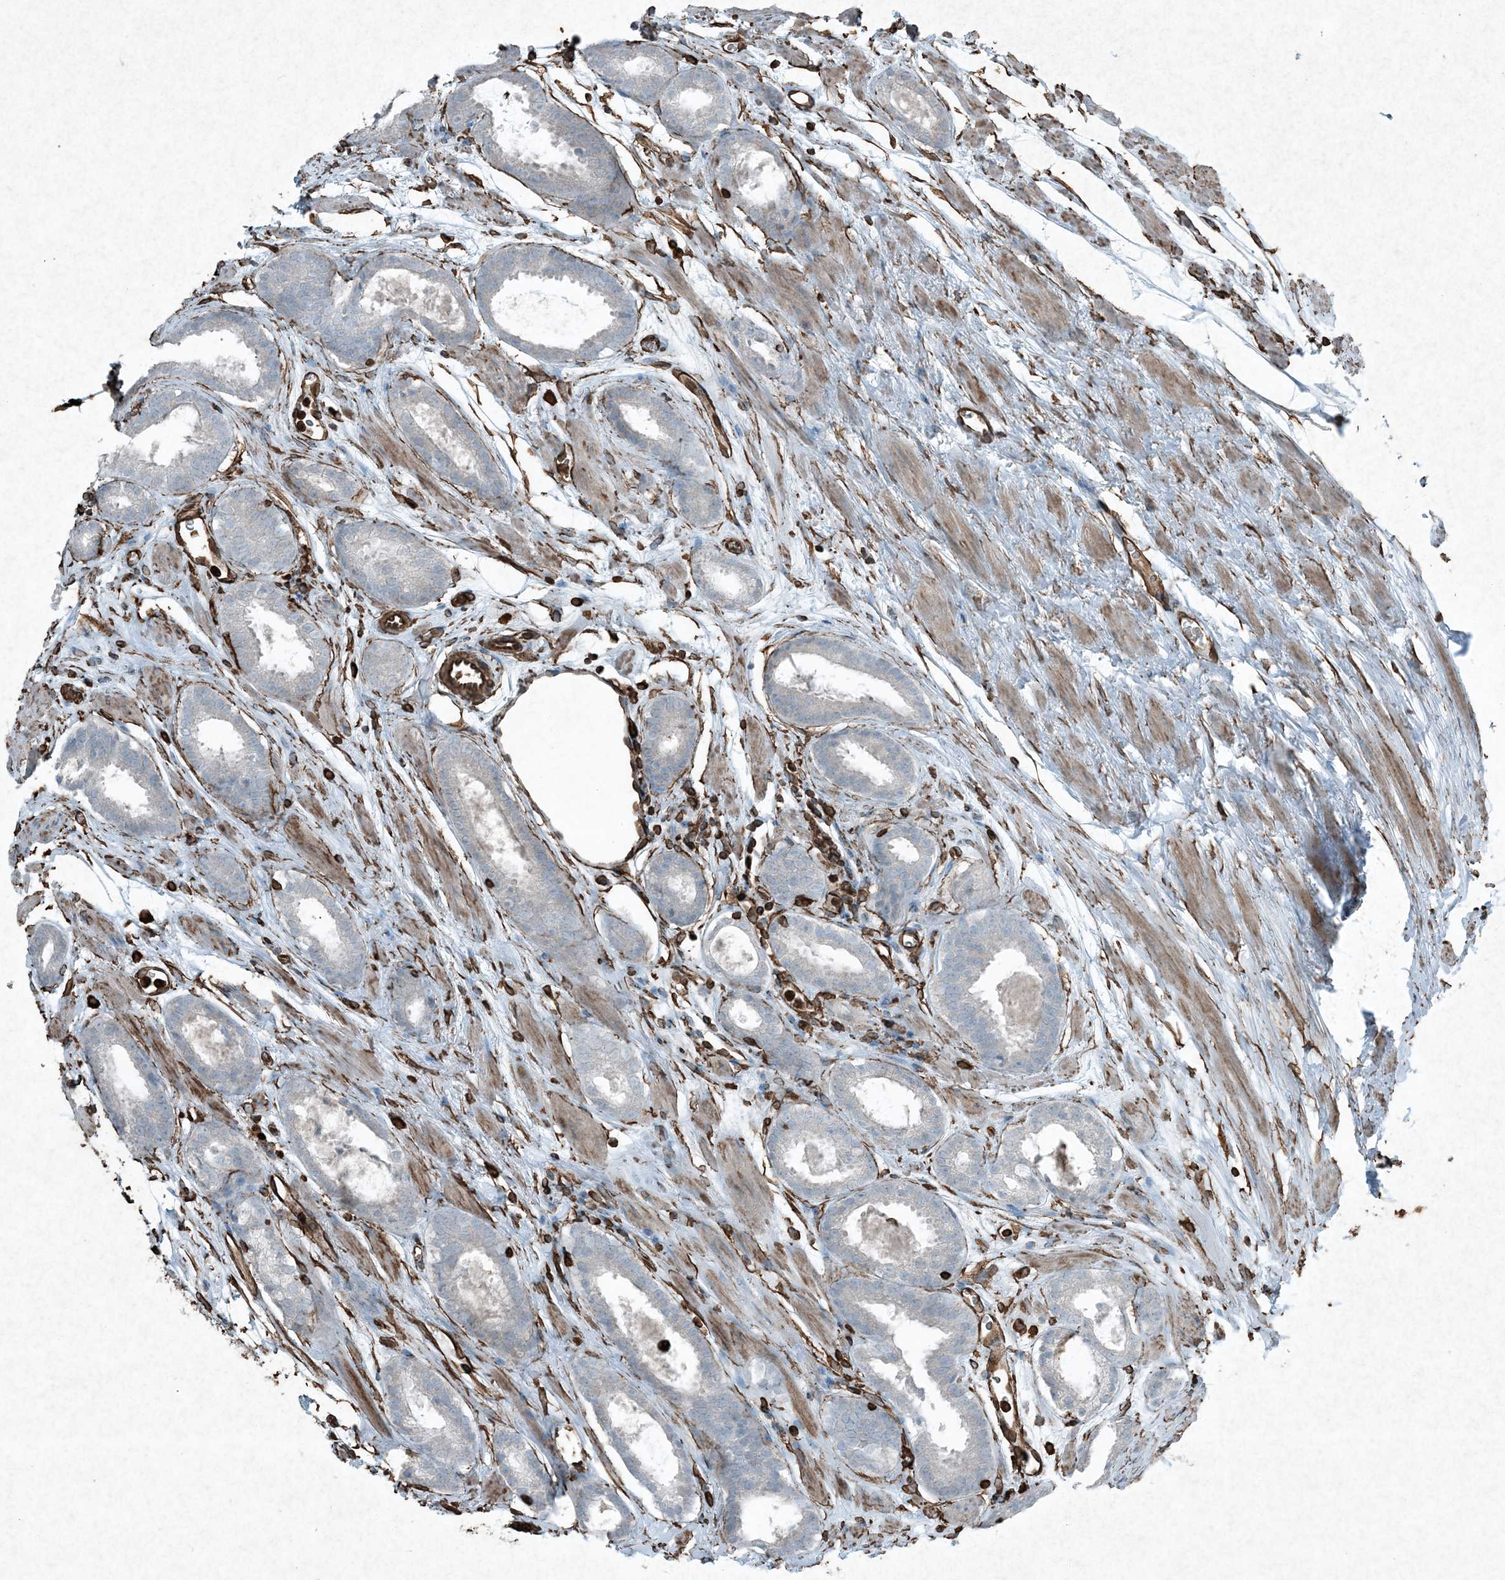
{"staining": {"intensity": "negative", "quantity": "none", "location": "none"}, "tissue": "prostate cancer", "cell_type": "Tumor cells", "image_type": "cancer", "snomed": [{"axis": "morphology", "description": "Adenocarcinoma, Low grade"}, {"axis": "topography", "description": "Prostate"}], "caption": "High magnification brightfield microscopy of prostate adenocarcinoma (low-grade) stained with DAB (brown) and counterstained with hematoxylin (blue): tumor cells show no significant expression.", "gene": "RYK", "patient": {"sex": "male", "age": 69}}